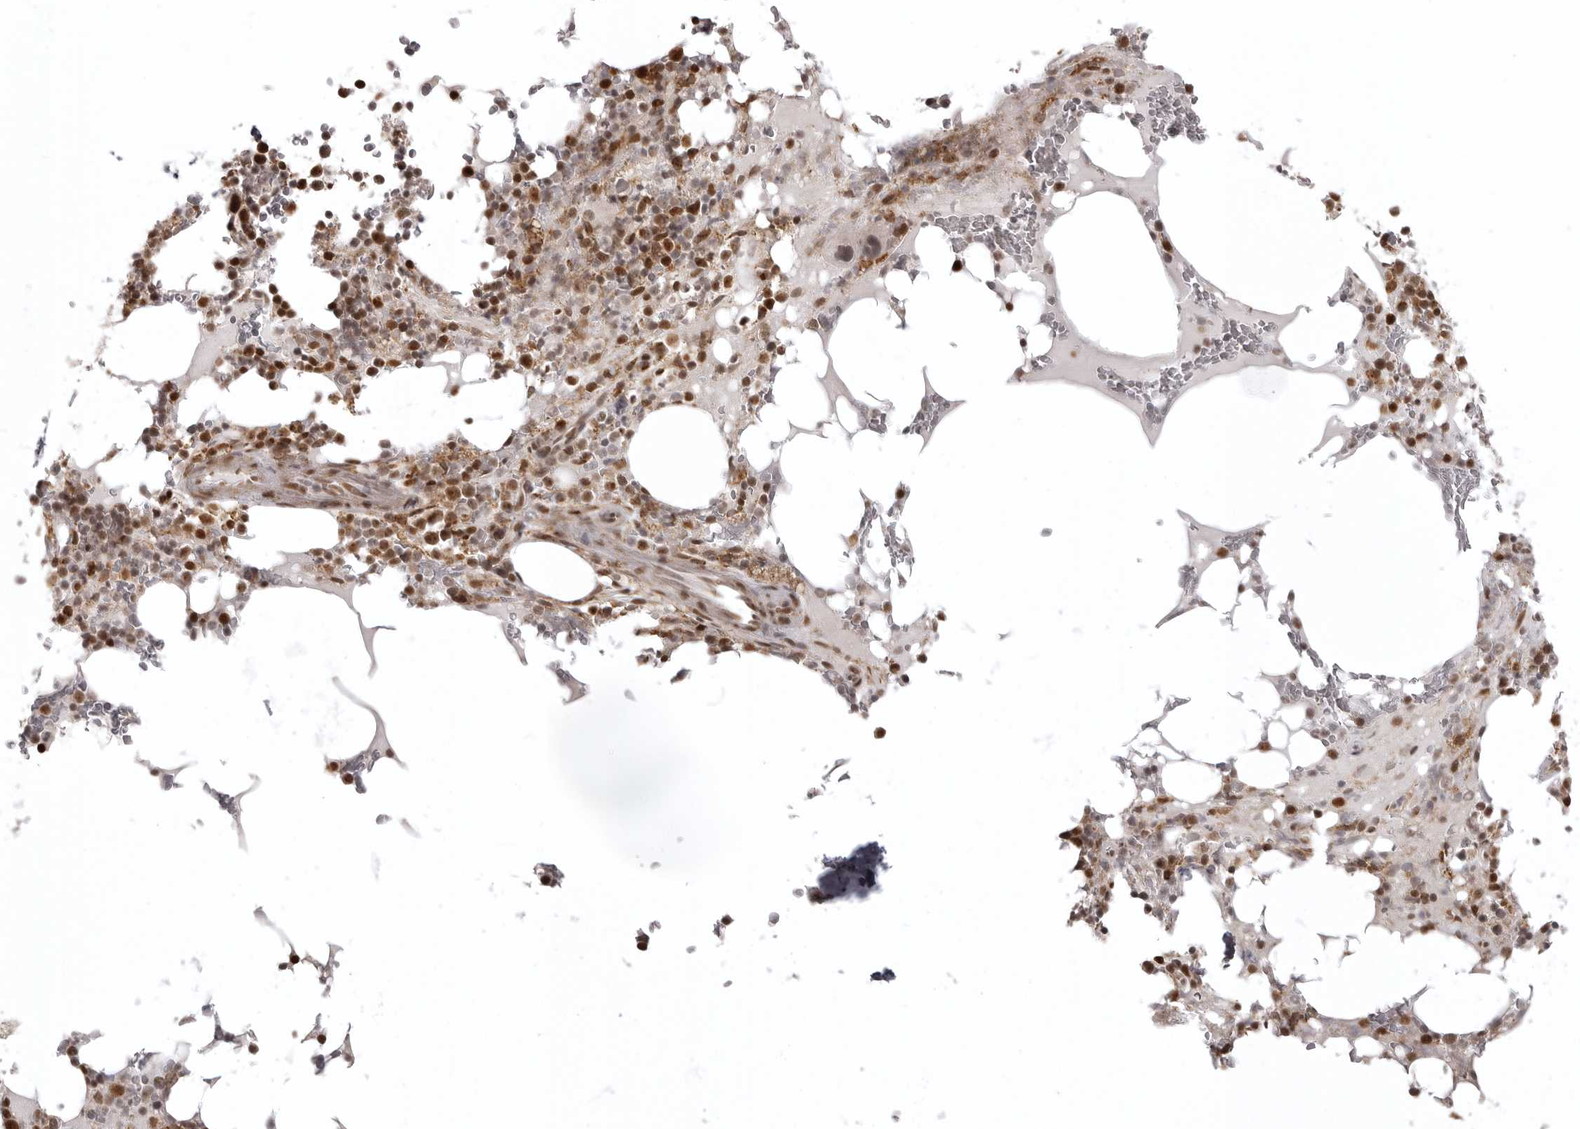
{"staining": {"intensity": "strong", "quantity": ">75%", "location": "nuclear"}, "tissue": "bone marrow", "cell_type": "Hematopoietic cells", "image_type": "normal", "snomed": [{"axis": "morphology", "description": "Normal tissue, NOS"}, {"axis": "topography", "description": "Bone marrow"}], "caption": "Immunohistochemistry image of normal bone marrow stained for a protein (brown), which displays high levels of strong nuclear expression in about >75% of hematopoietic cells.", "gene": "ISG20L2", "patient": {"sex": "male", "age": 58}}